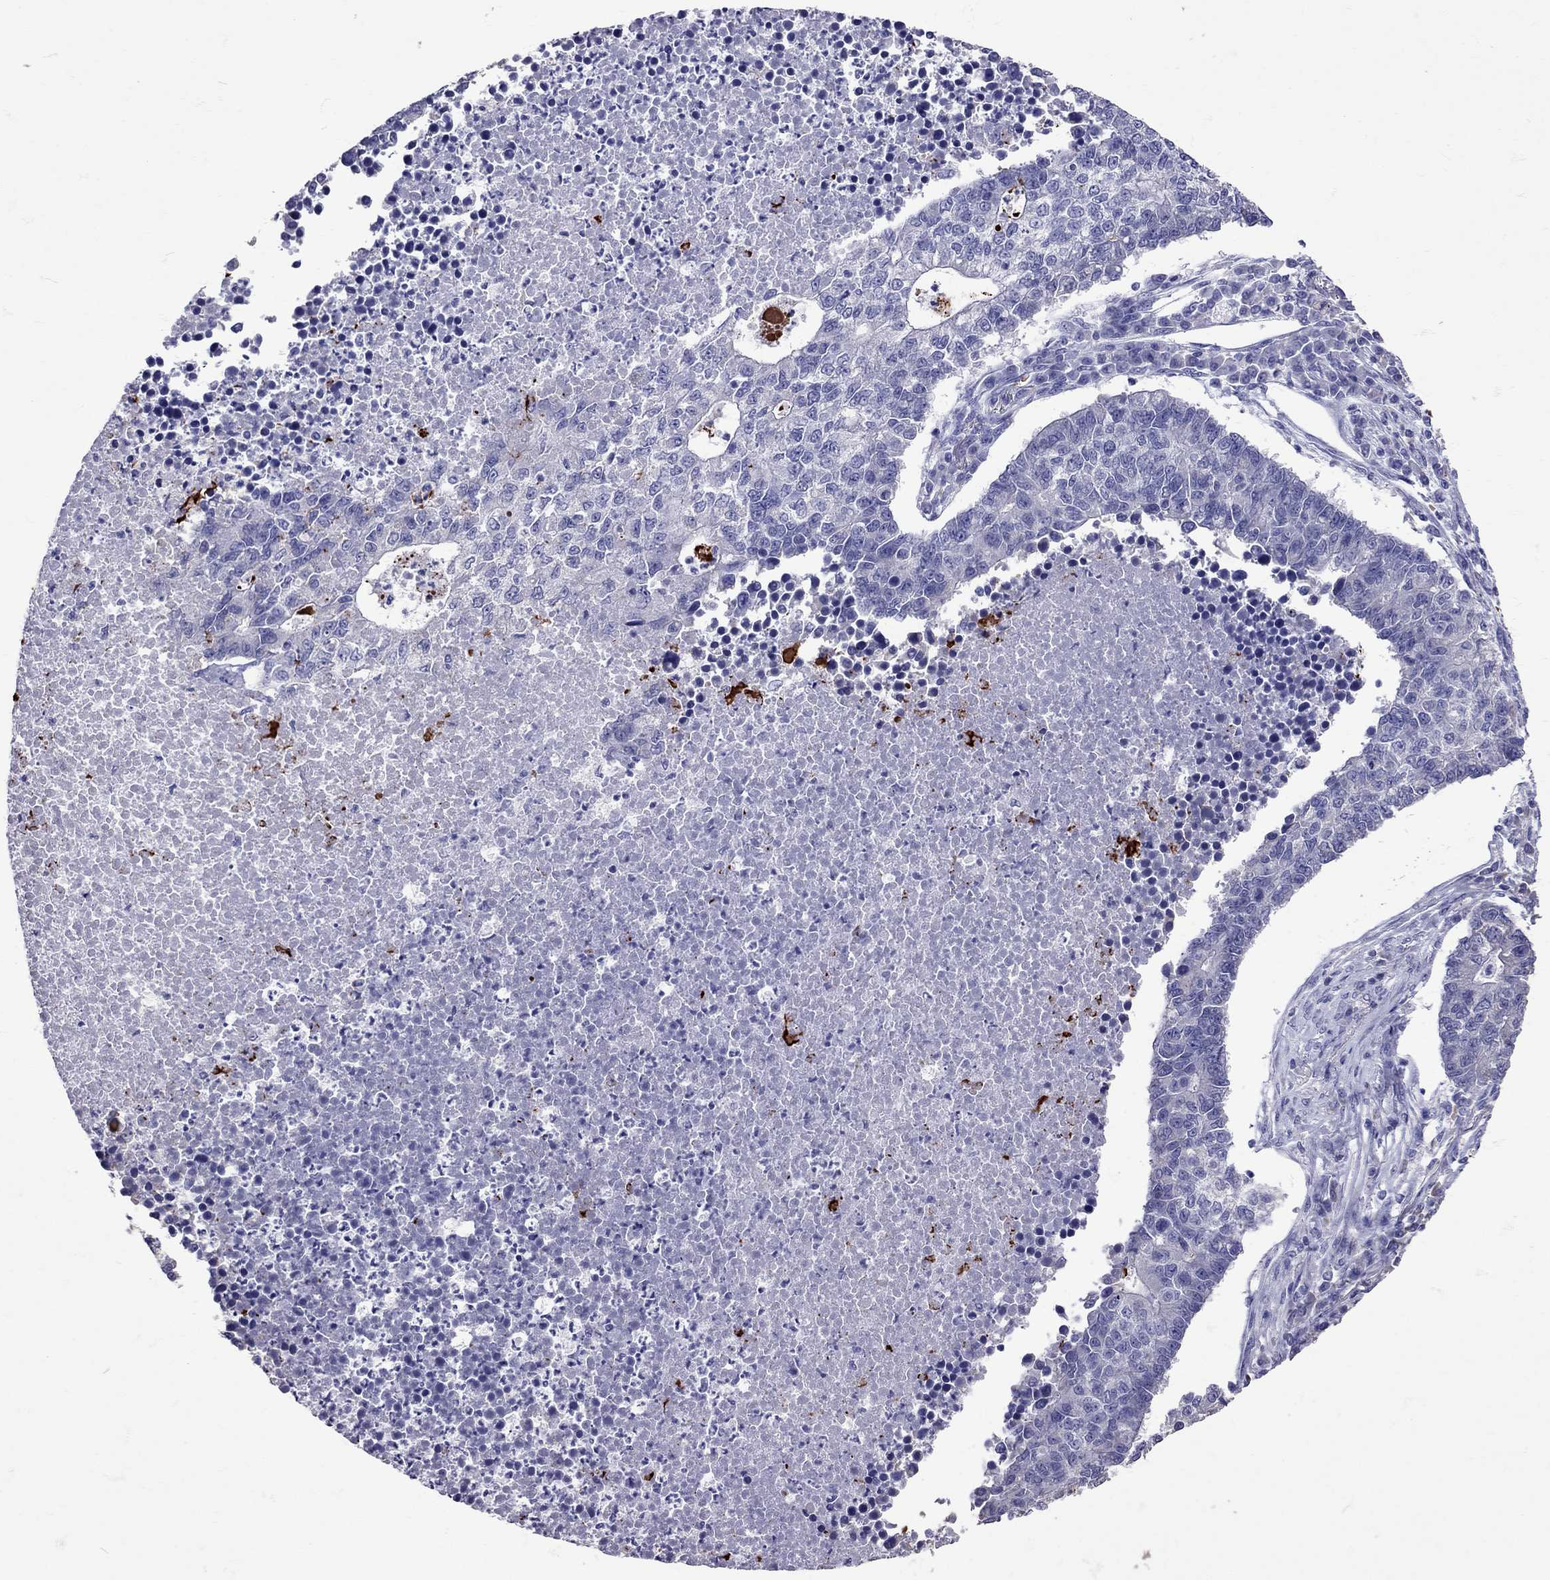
{"staining": {"intensity": "negative", "quantity": "none", "location": "none"}, "tissue": "lung cancer", "cell_type": "Tumor cells", "image_type": "cancer", "snomed": [{"axis": "morphology", "description": "Adenocarcinoma, NOS"}, {"axis": "topography", "description": "Lung"}], "caption": "Immunohistochemistry photomicrograph of neoplastic tissue: human lung adenocarcinoma stained with DAB (3,3'-diaminobenzidine) reveals no significant protein staining in tumor cells.", "gene": "TBR1", "patient": {"sex": "male", "age": 57}}